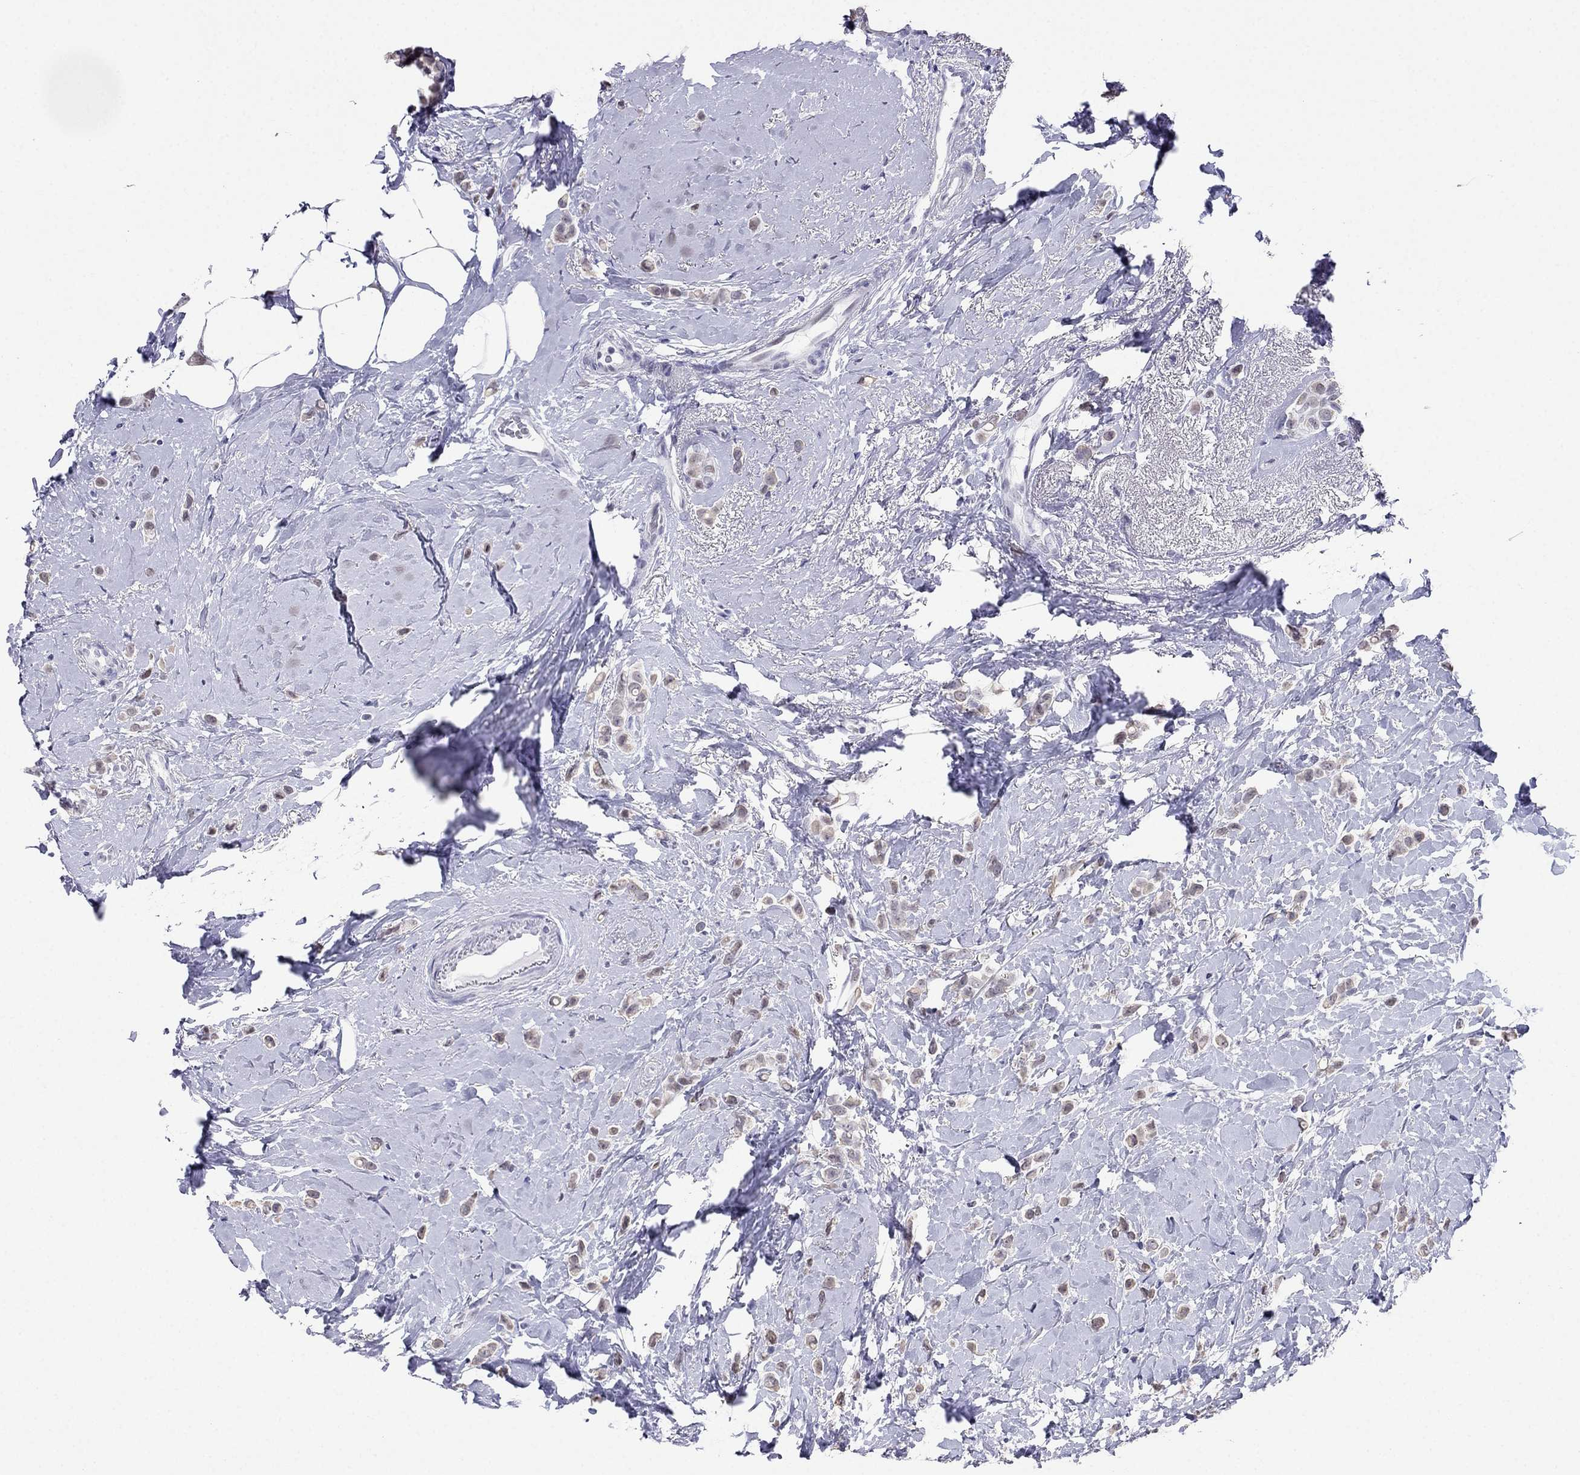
{"staining": {"intensity": "weak", "quantity": "25%-75%", "location": "cytoplasmic/membranous"}, "tissue": "breast cancer", "cell_type": "Tumor cells", "image_type": "cancer", "snomed": [{"axis": "morphology", "description": "Lobular carcinoma"}, {"axis": "topography", "description": "Breast"}], "caption": "A high-resolution micrograph shows immunohistochemistry staining of breast cancer, which exhibits weak cytoplasmic/membranous staining in approximately 25%-75% of tumor cells.", "gene": "PPM1G", "patient": {"sex": "female", "age": 66}}